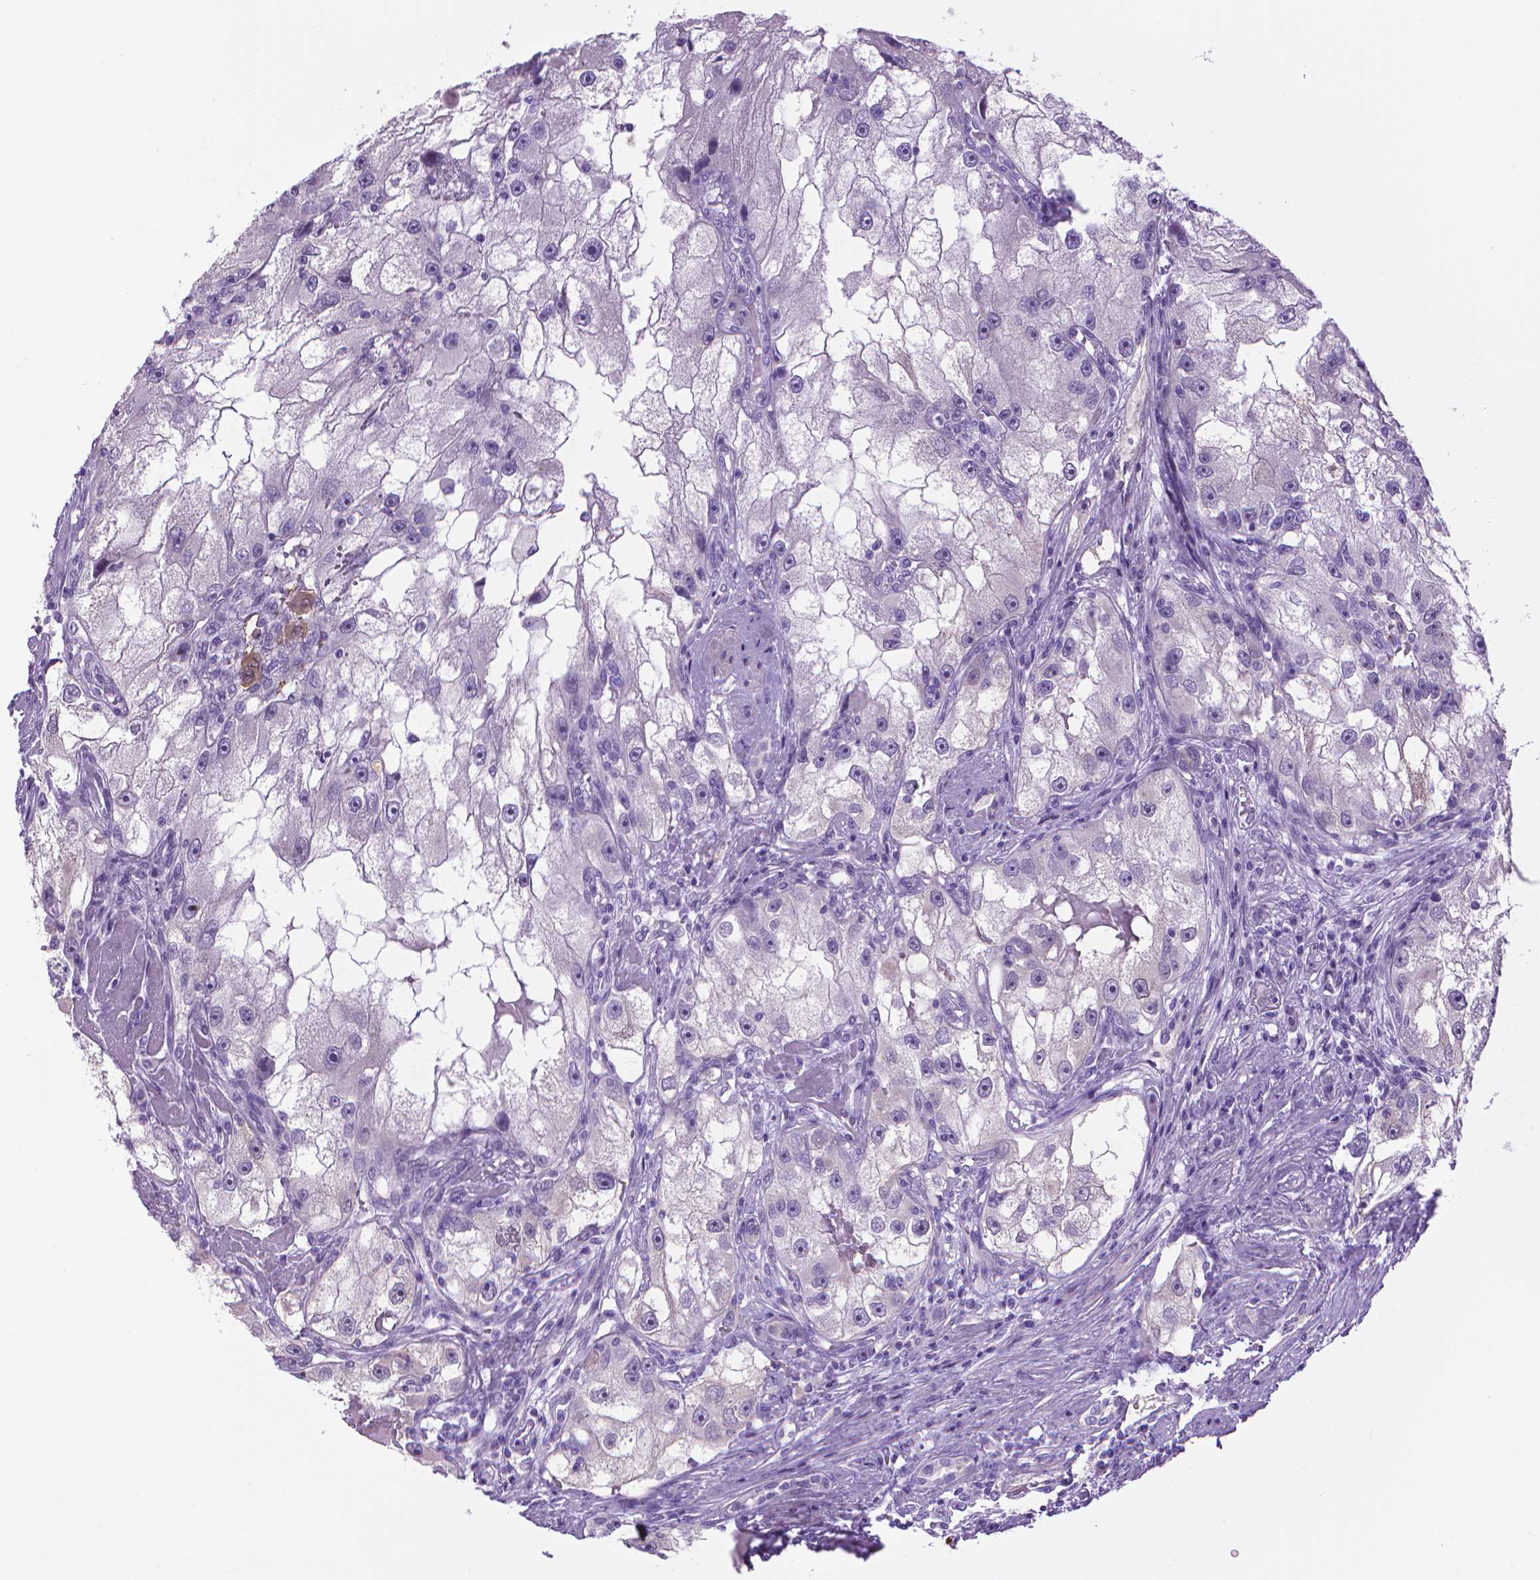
{"staining": {"intensity": "weak", "quantity": "<25%", "location": "cytoplasmic/membranous,nuclear"}, "tissue": "renal cancer", "cell_type": "Tumor cells", "image_type": "cancer", "snomed": [{"axis": "morphology", "description": "Adenocarcinoma, NOS"}, {"axis": "topography", "description": "Kidney"}], "caption": "IHC photomicrograph of human renal adenocarcinoma stained for a protein (brown), which displays no positivity in tumor cells.", "gene": "PNMA2", "patient": {"sex": "male", "age": 63}}